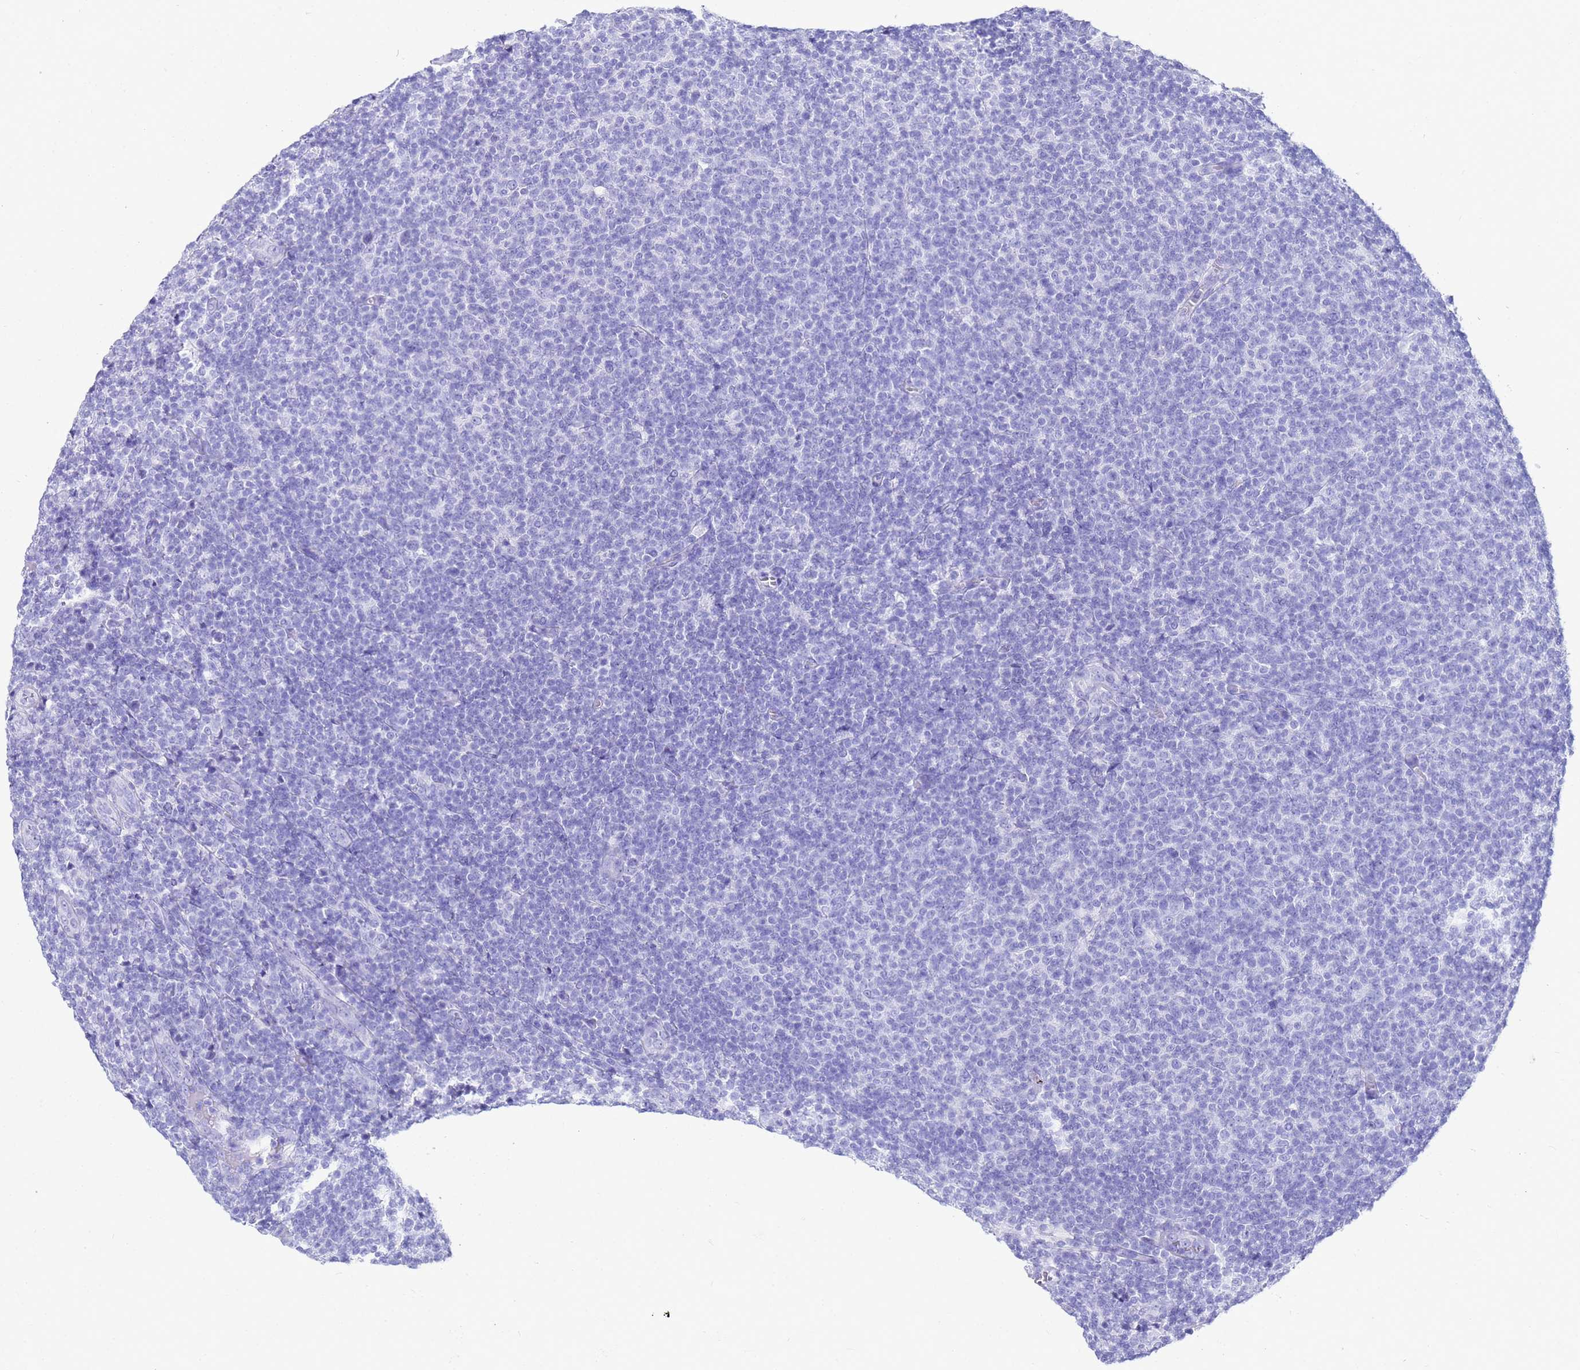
{"staining": {"intensity": "negative", "quantity": "none", "location": "none"}, "tissue": "lymphoma", "cell_type": "Tumor cells", "image_type": "cancer", "snomed": [{"axis": "morphology", "description": "Malignant lymphoma, non-Hodgkin's type, Low grade"}, {"axis": "topography", "description": "Lymph node"}], "caption": "Image shows no protein staining in tumor cells of lymphoma tissue.", "gene": "CKB", "patient": {"sex": "male", "age": 66}}